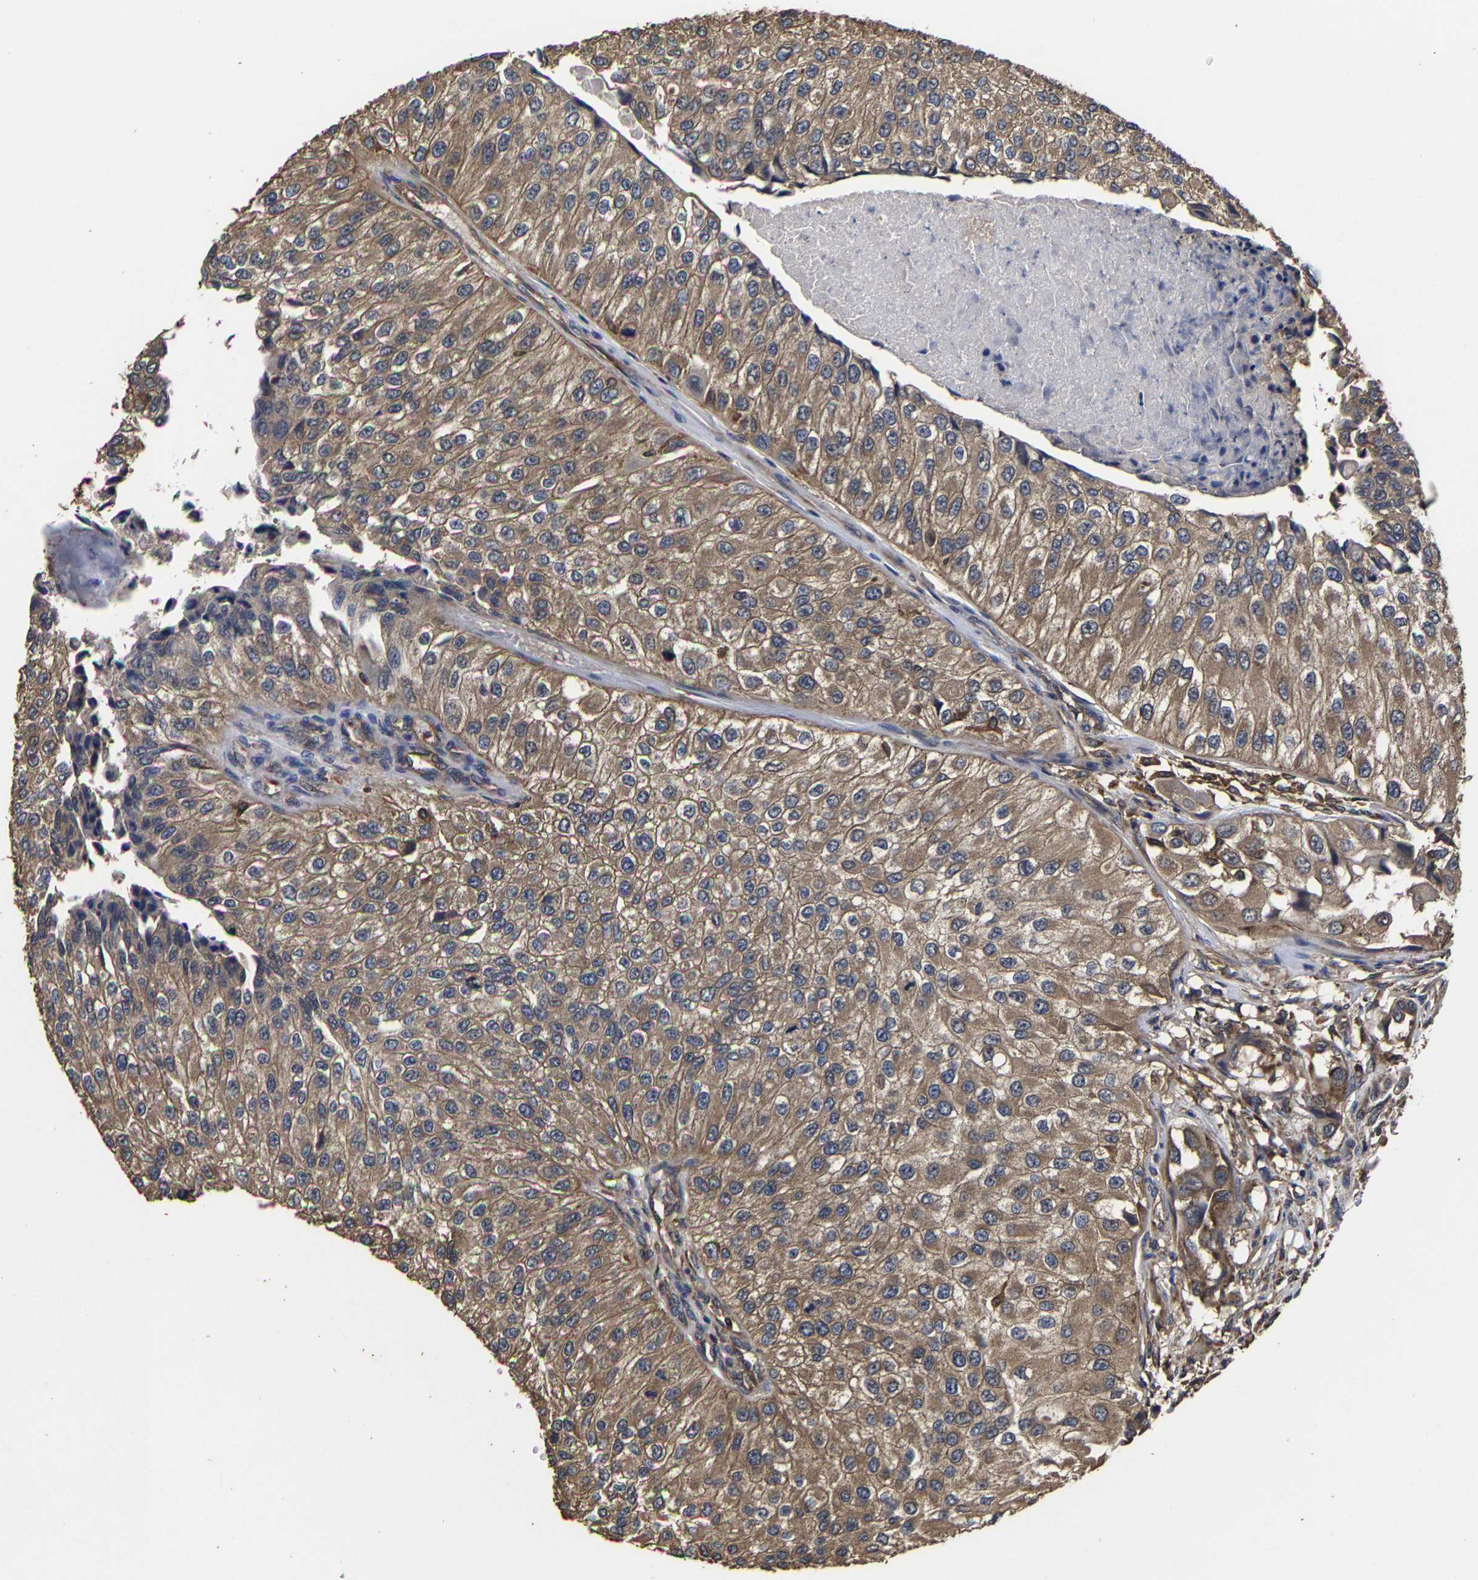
{"staining": {"intensity": "moderate", "quantity": ">75%", "location": "cytoplasmic/membranous"}, "tissue": "urothelial cancer", "cell_type": "Tumor cells", "image_type": "cancer", "snomed": [{"axis": "morphology", "description": "Urothelial carcinoma, High grade"}, {"axis": "topography", "description": "Kidney"}, {"axis": "topography", "description": "Urinary bladder"}], "caption": "Protein expression analysis of human urothelial carcinoma (high-grade) reveals moderate cytoplasmic/membranous positivity in about >75% of tumor cells. (DAB (3,3'-diaminobenzidine) IHC with brightfield microscopy, high magnification).", "gene": "ITCH", "patient": {"sex": "male", "age": 77}}